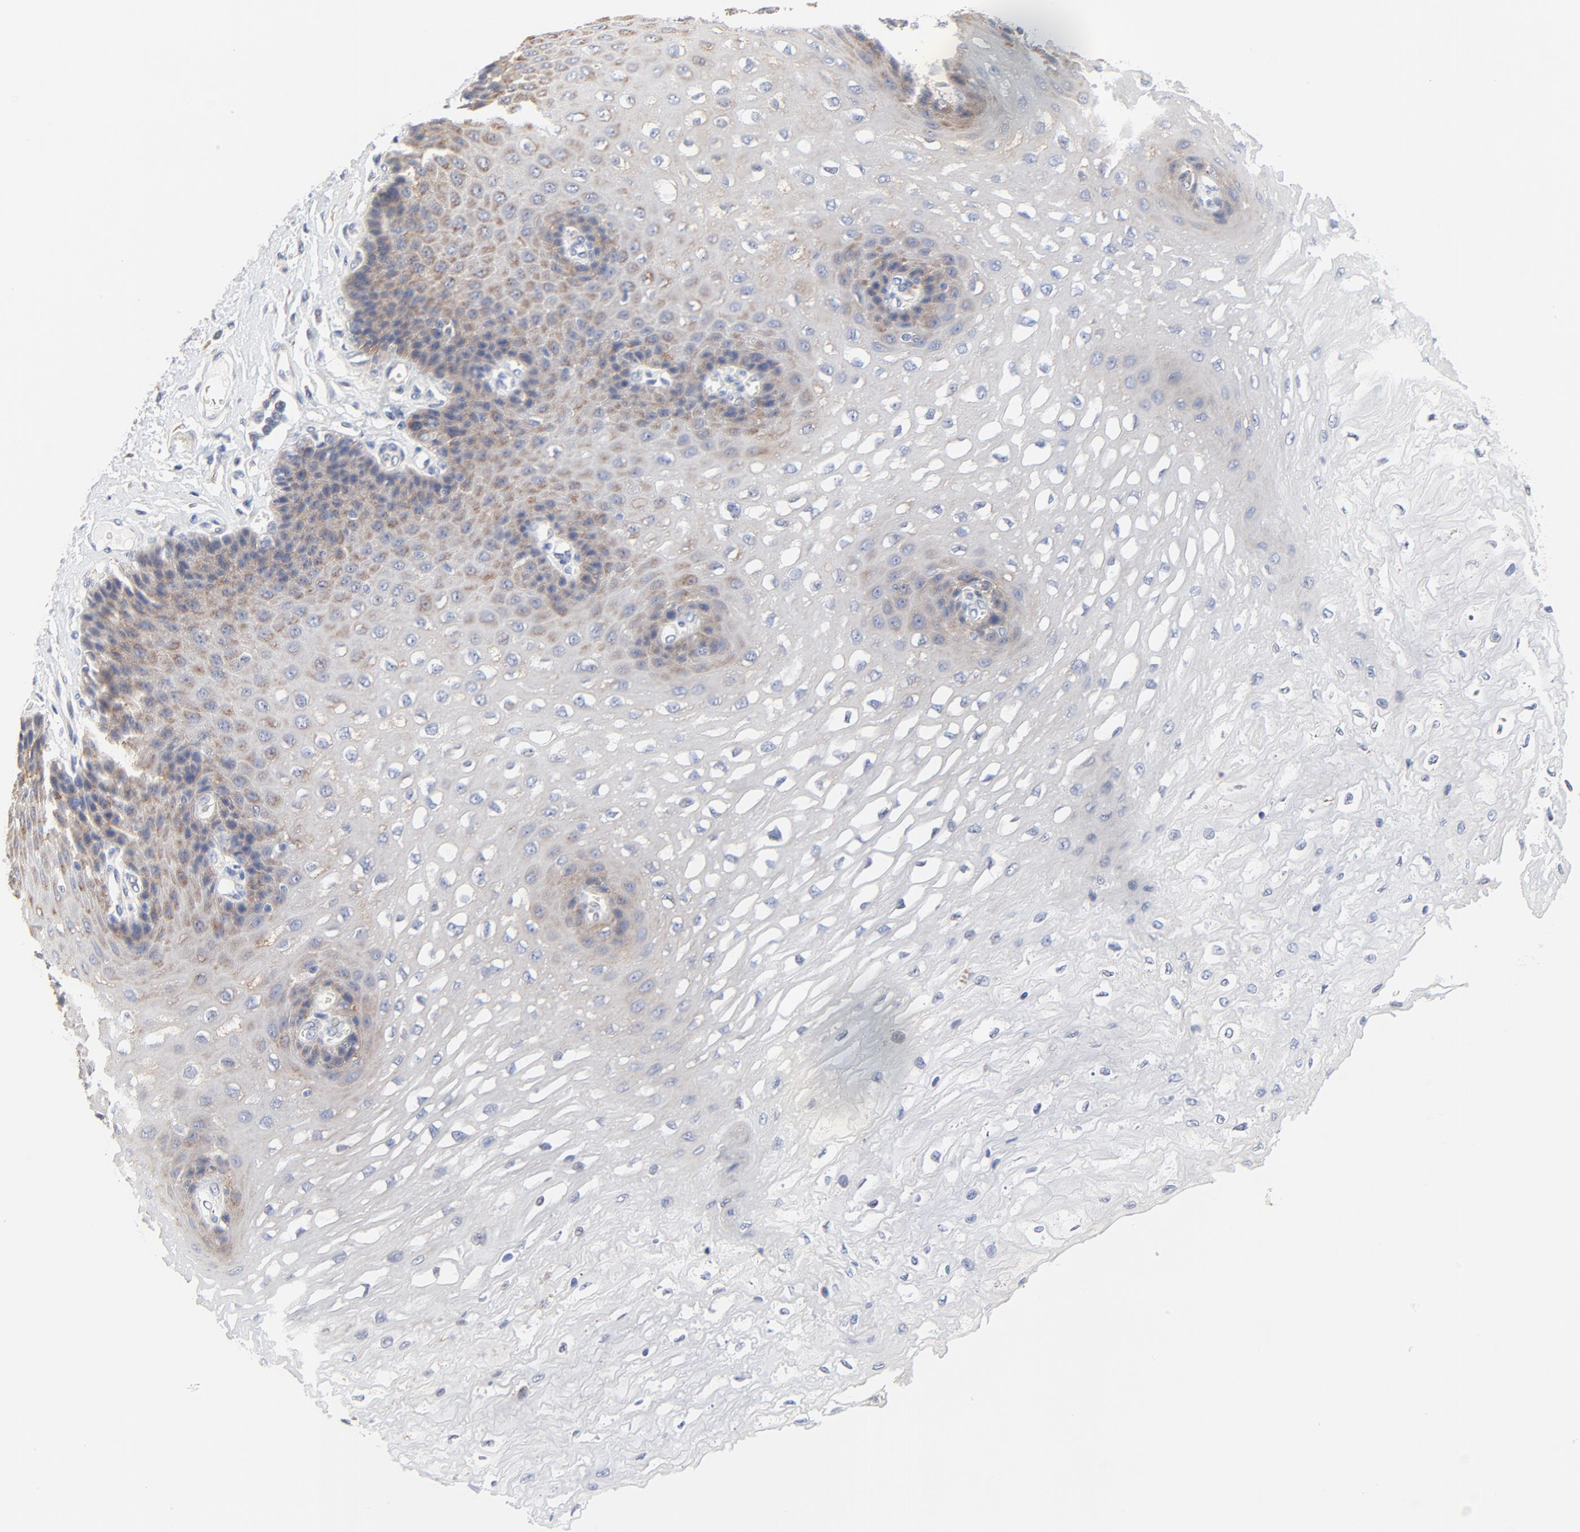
{"staining": {"intensity": "weak", "quantity": "25%-75%", "location": "cytoplasmic/membranous"}, "tissue": "esophagus", "cell_type": "Squamous epithelial cells", "image_type": "normal", "snomed": [{"axis": "morphology", "description": "Normal tissue, NOS"}, {"axis": "topography", "description": "Esophagus"}], "caption": "The immunohistochemical stain highlights weak cytoplasmic/membranous positivity in squamous epithelial cells of normal esophagus. Immunohistochemistry stains the protein in brown and the nuclei are stained blue.", "gene": "VAV2", "patient": {"sex": "female", "age": 72}}